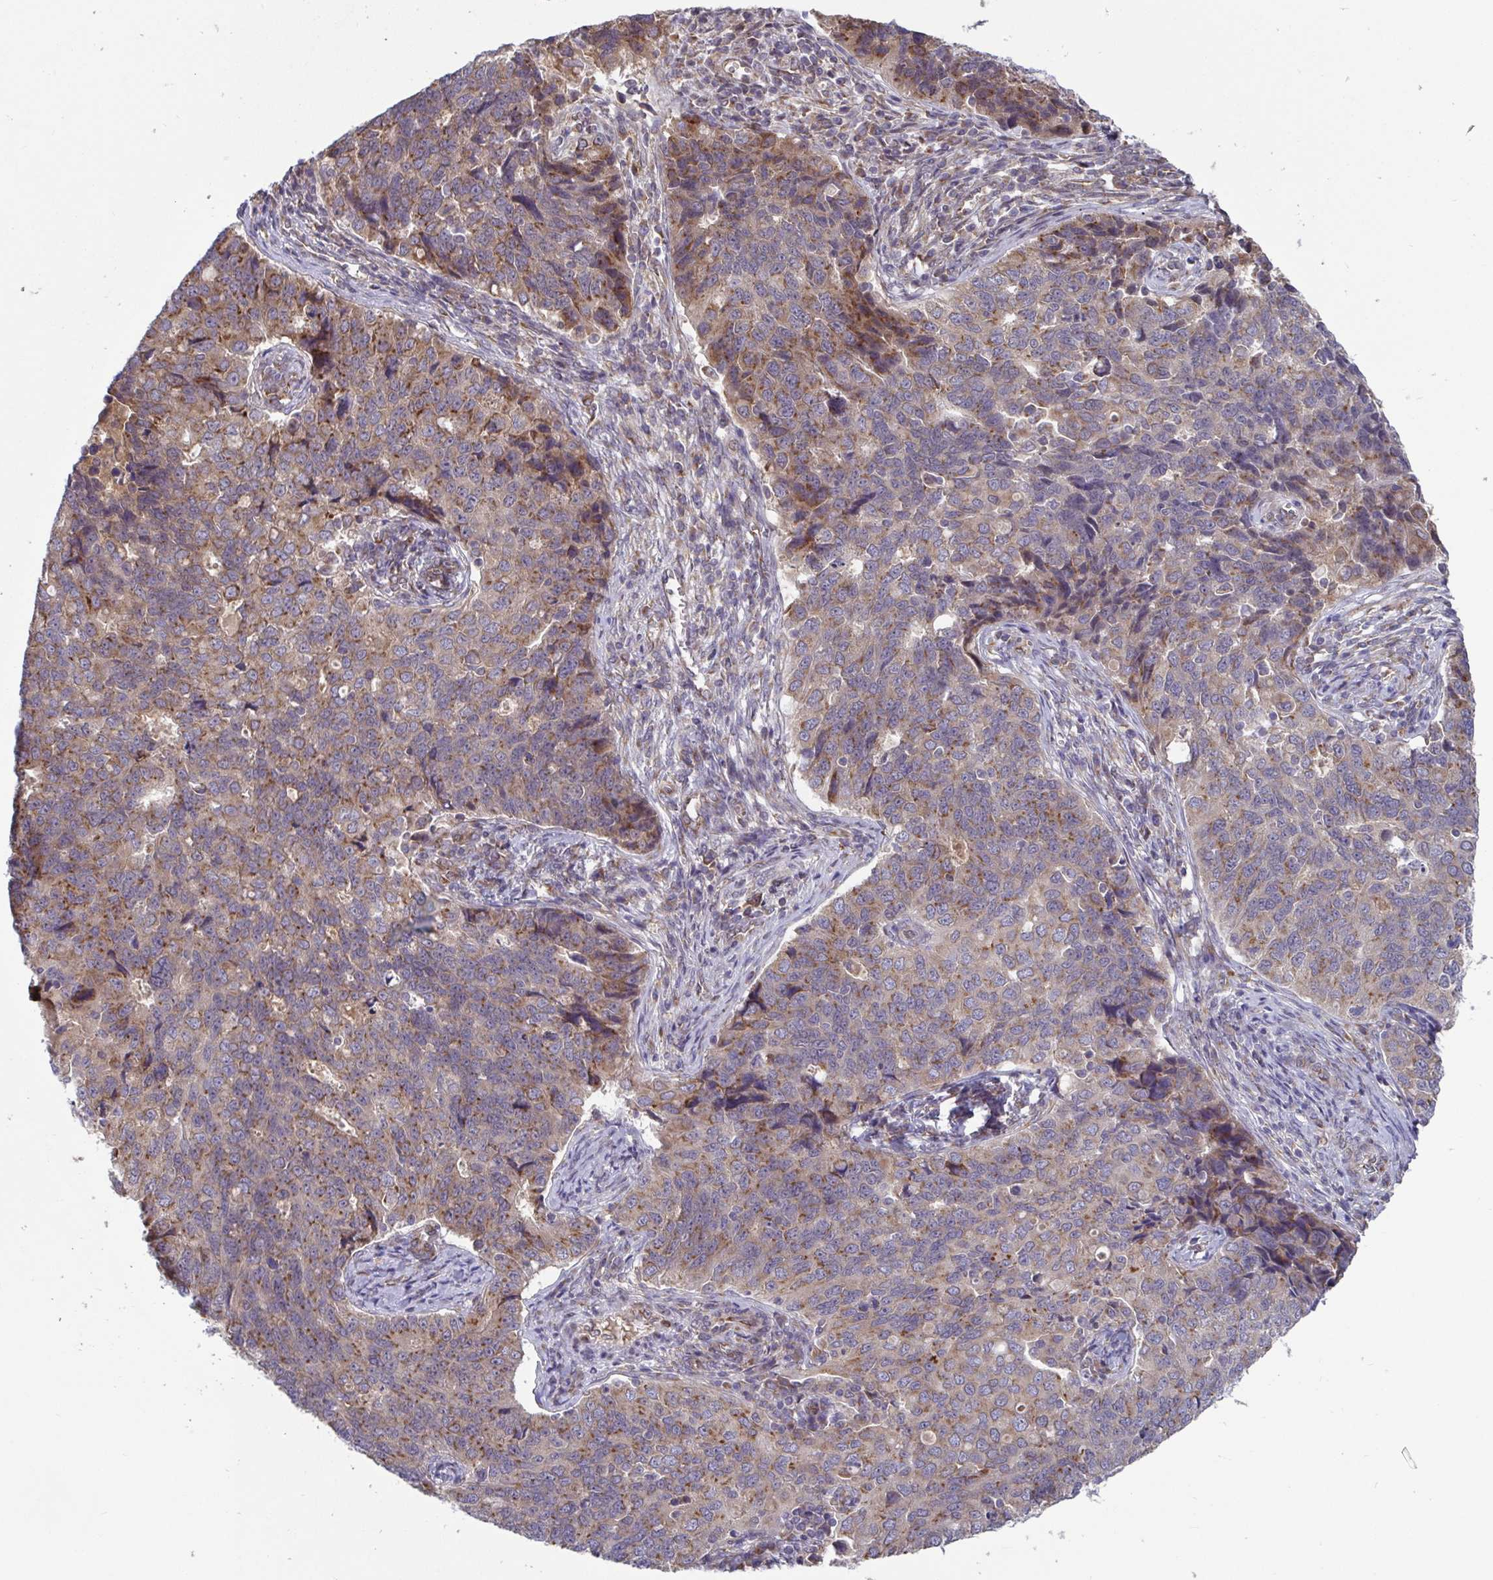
{"staining": {"intensity": "moderate", "quantity": ">75%", "location": "cytoplasmic/membranous"}, "tissue": "endometrial cancer", "cell_type": "Tumor cells", "image_type": "cancer", "snomed": [{"axis": "morphology", "description": "Adenocarcinoma, NOS"}, {"axis": "topography", "description": "Endometrium"}], "caption": "Immunohistochemical staining of human endometrial cancer displays moderate cytoplasmic/membranous protein expression in approximately >75% of tumor cells. Nuclei are stained in blue.", "gene": "ATP5MJ", "patient": {"sex": "female", "age": 43}}